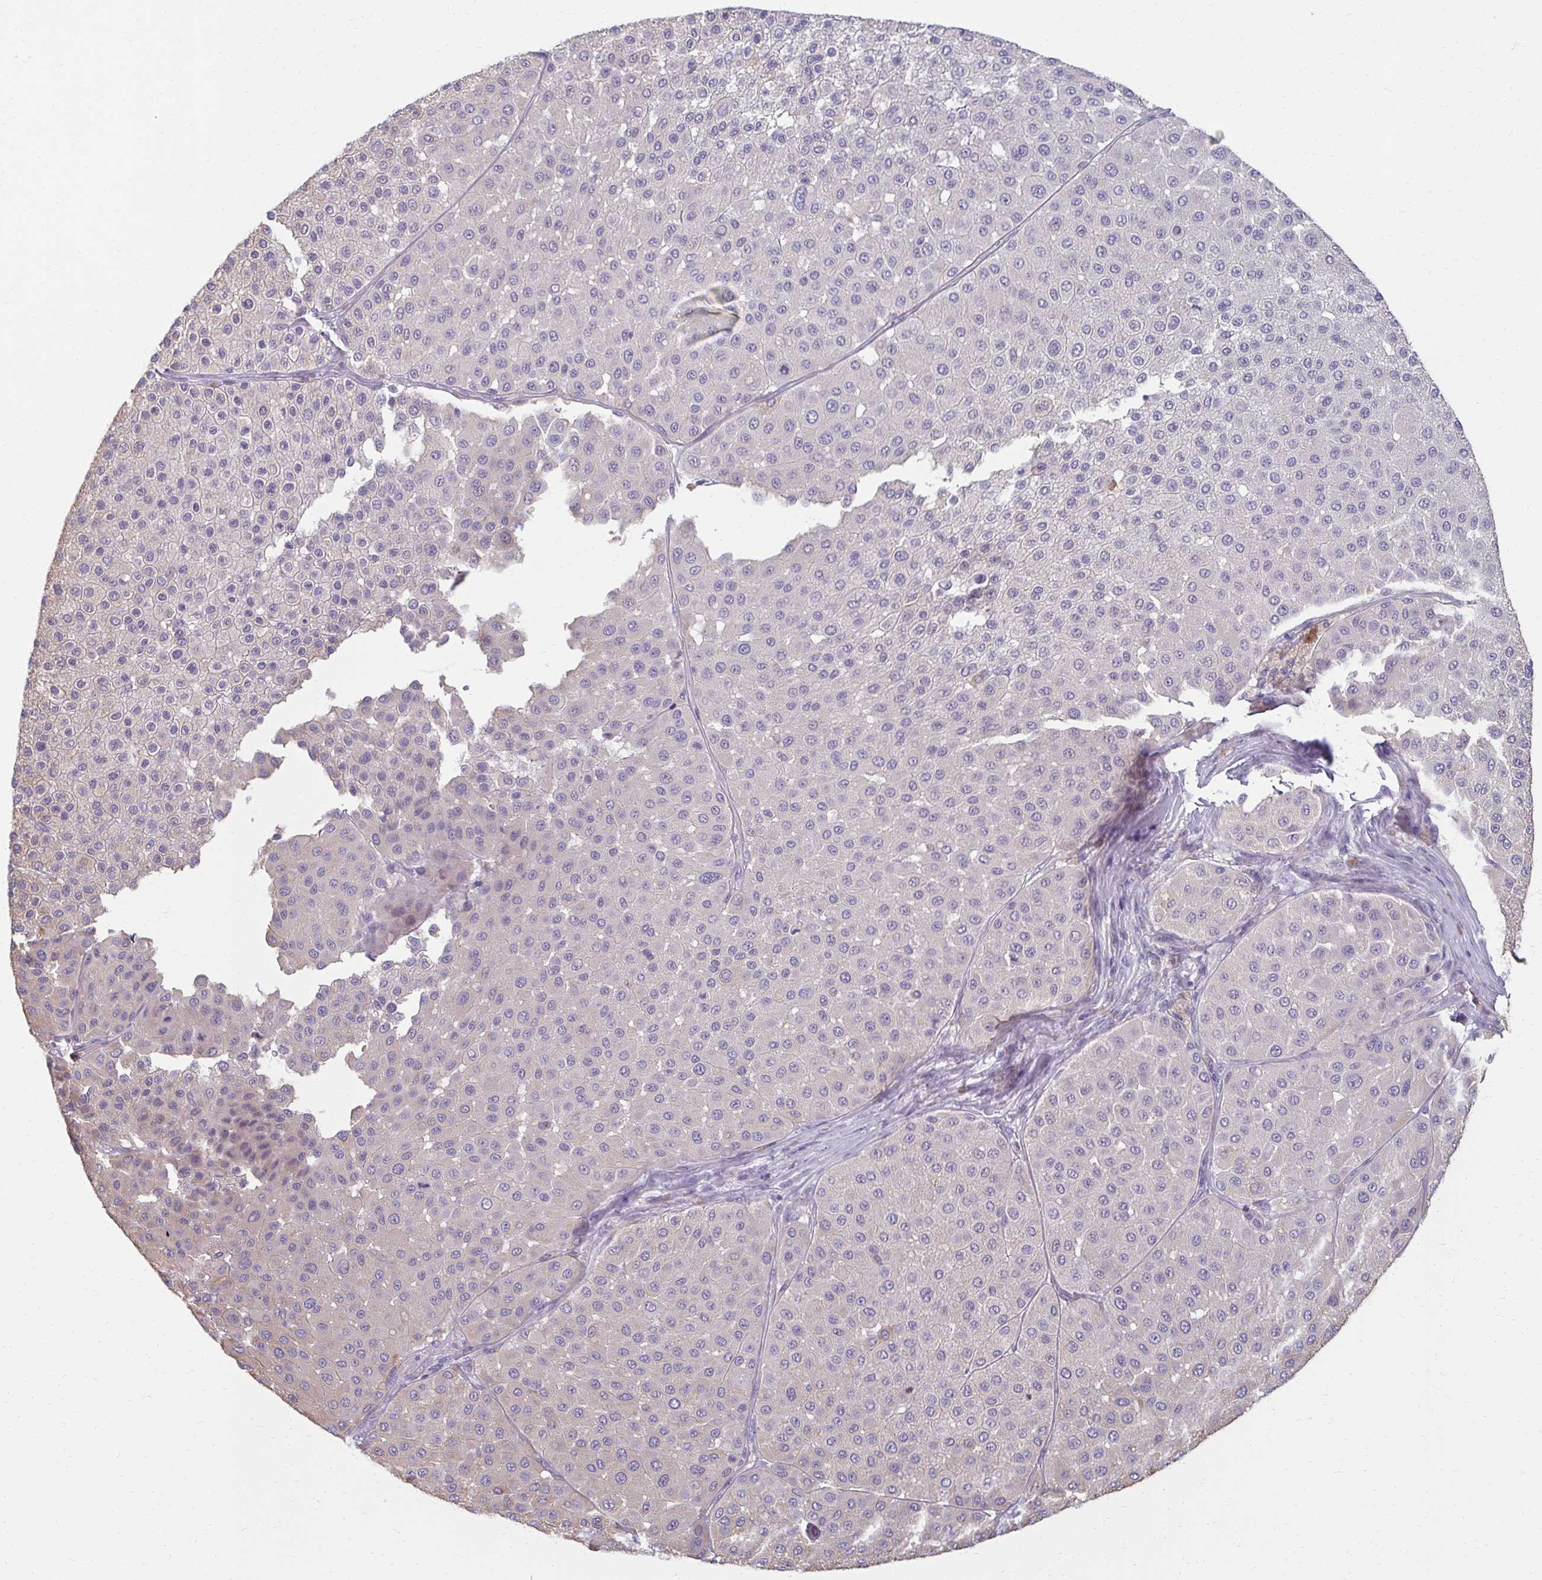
{"staining": {"intensity": "negative", "quantity": "none", "location": "none"}, "tissue": "melanoma", "cell_type": "Tumor cells", "image_type": "cancer", "snomed": [{"axis": "morphology", "description": "Malignant melanoma, Metastatic site"}, {"axis": "topography", "description": "Smooth muscle"}], "caption": "Malignant melanoma (metastatic site) stained for a protein using immunohistochemistry exhibits no expression tumor cells.", "gene": "PDE2A", "patient": {"sex": "male", "age": 41}}